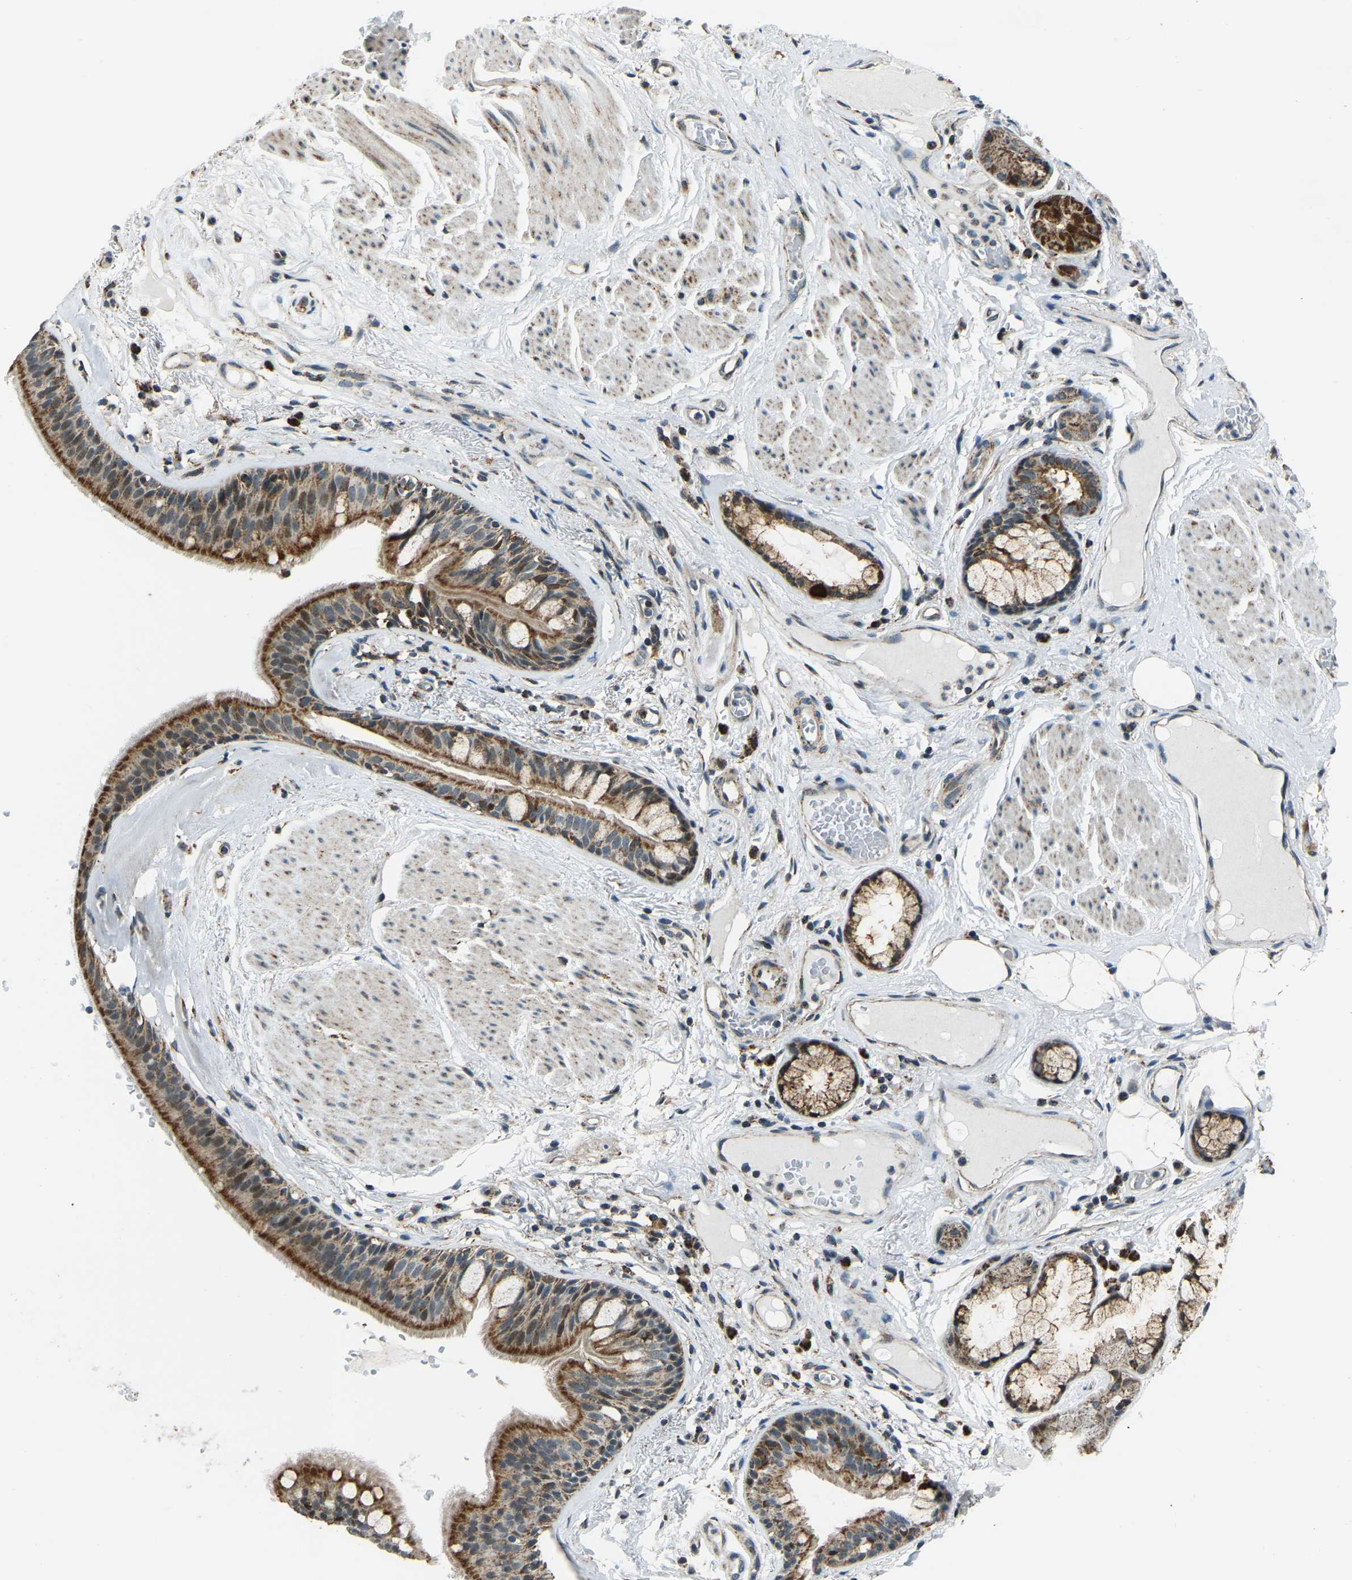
{"staining": {"intensity": "strong", "quantity": ">75%", "location": "cytoplasmic/membranous"}, "tissue": "bronchus", "cell_type": "Respiratory epithelial cells", "image_type": "normal", "snomed": [{"axis": "morphology", "description": "Normal tissue, NOS"}, {"axis": "topography", "description": "Cartilage tissue"}], "caption": "Protein staining by immunohistochemistry exhibits strong cytoplasmic/membranous positivity in approximately >75% of respiratory epithelial cells in normal bronchus. (Brightfield microscopy of DAB IHC at high magnification).", "gene": "RBM33", "patient": {"sex": "female", "age": 63}}